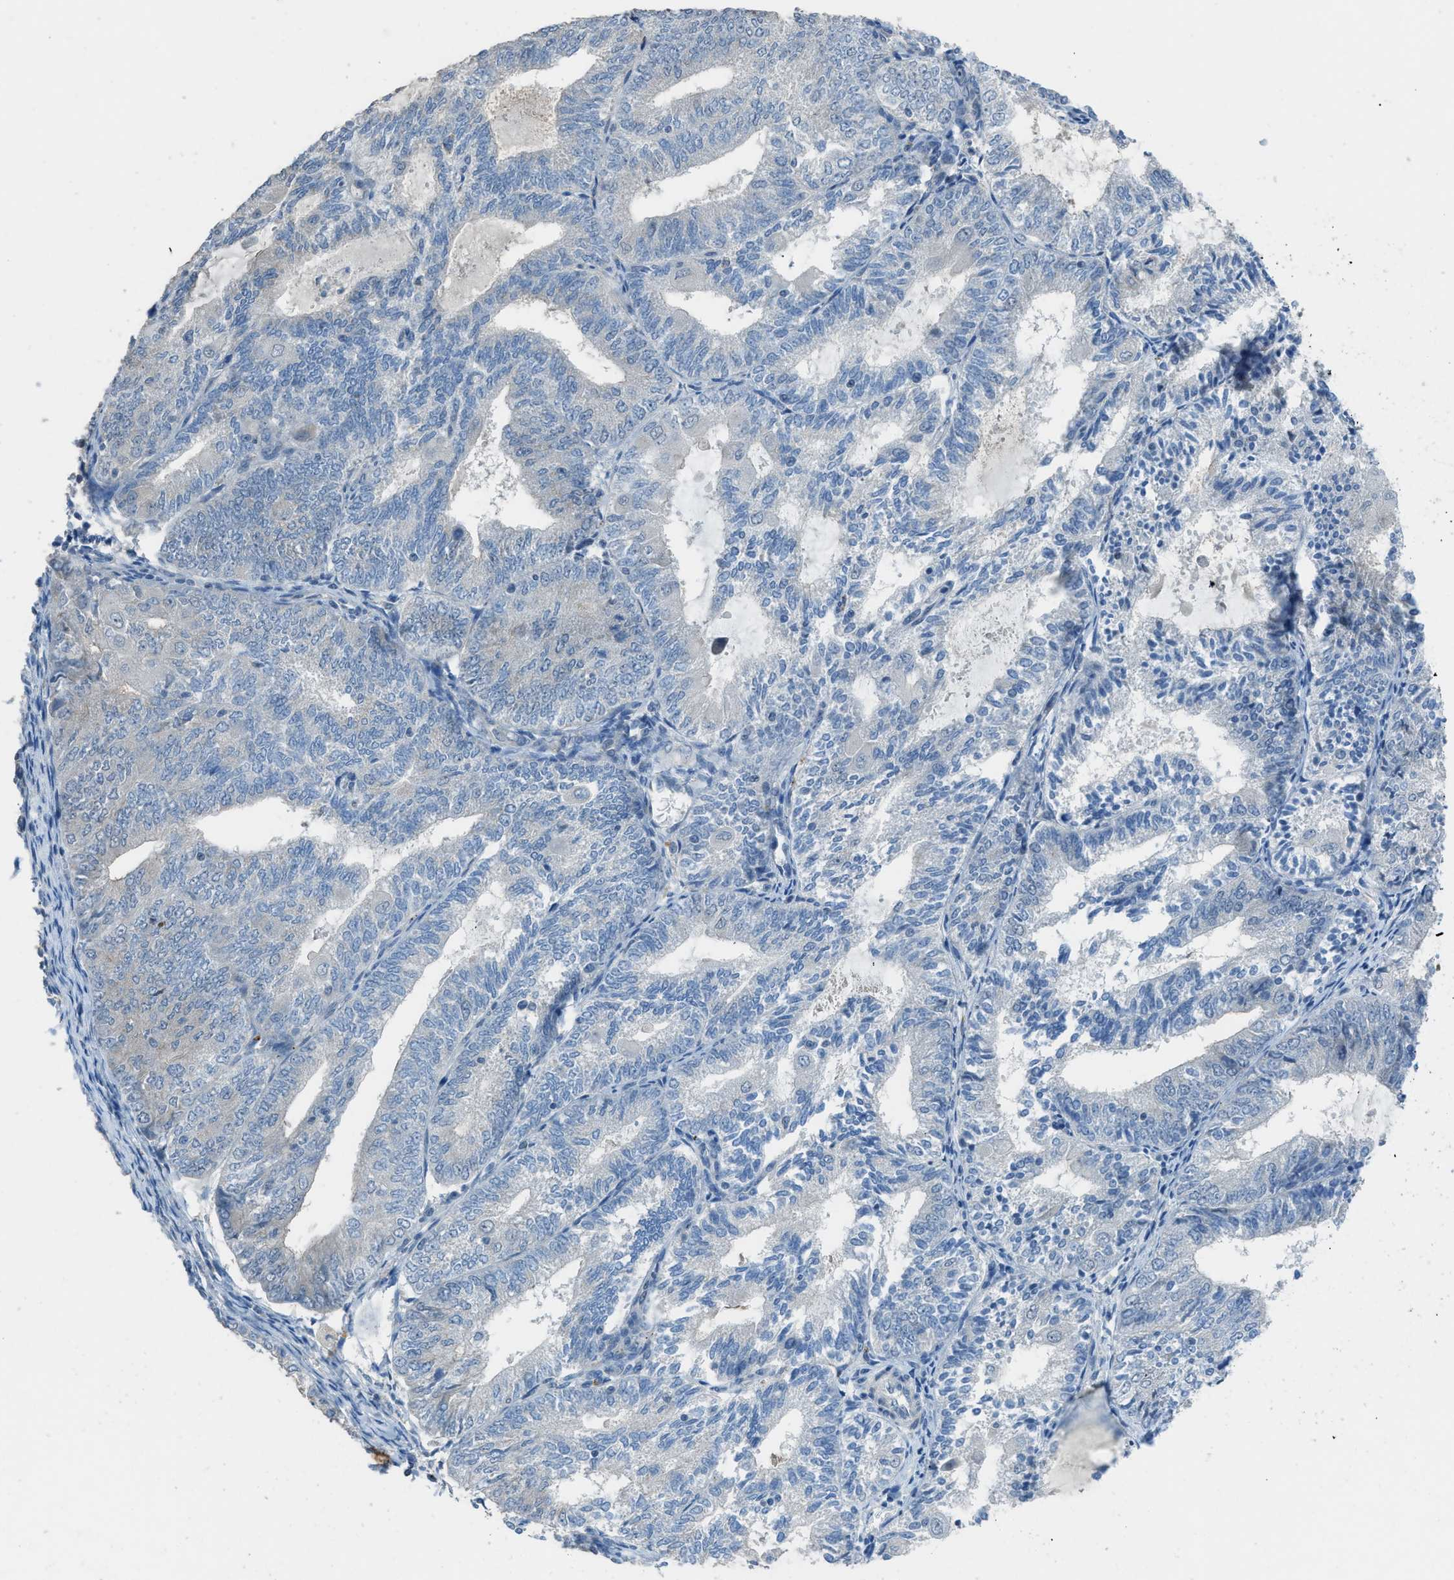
{"staining": {"intensity": "negative", "quantity": "none", "location": "none"}, "tissue": "endometrial cancer", "cell_type": "Tumor cells", "image_type": "cancer", "snomed": [{"axis": "morphology", "description": "Adenocarcinoma, NOS"}, {"axis": "topography", "description": "Endometrium"}], "caption": "Image shows no protein expression in tumor cells of endometrial cancer (adenocarcinoma) tissue.", "gene": "TIMD4", "patient": {"sex": "female", "age": 81}}